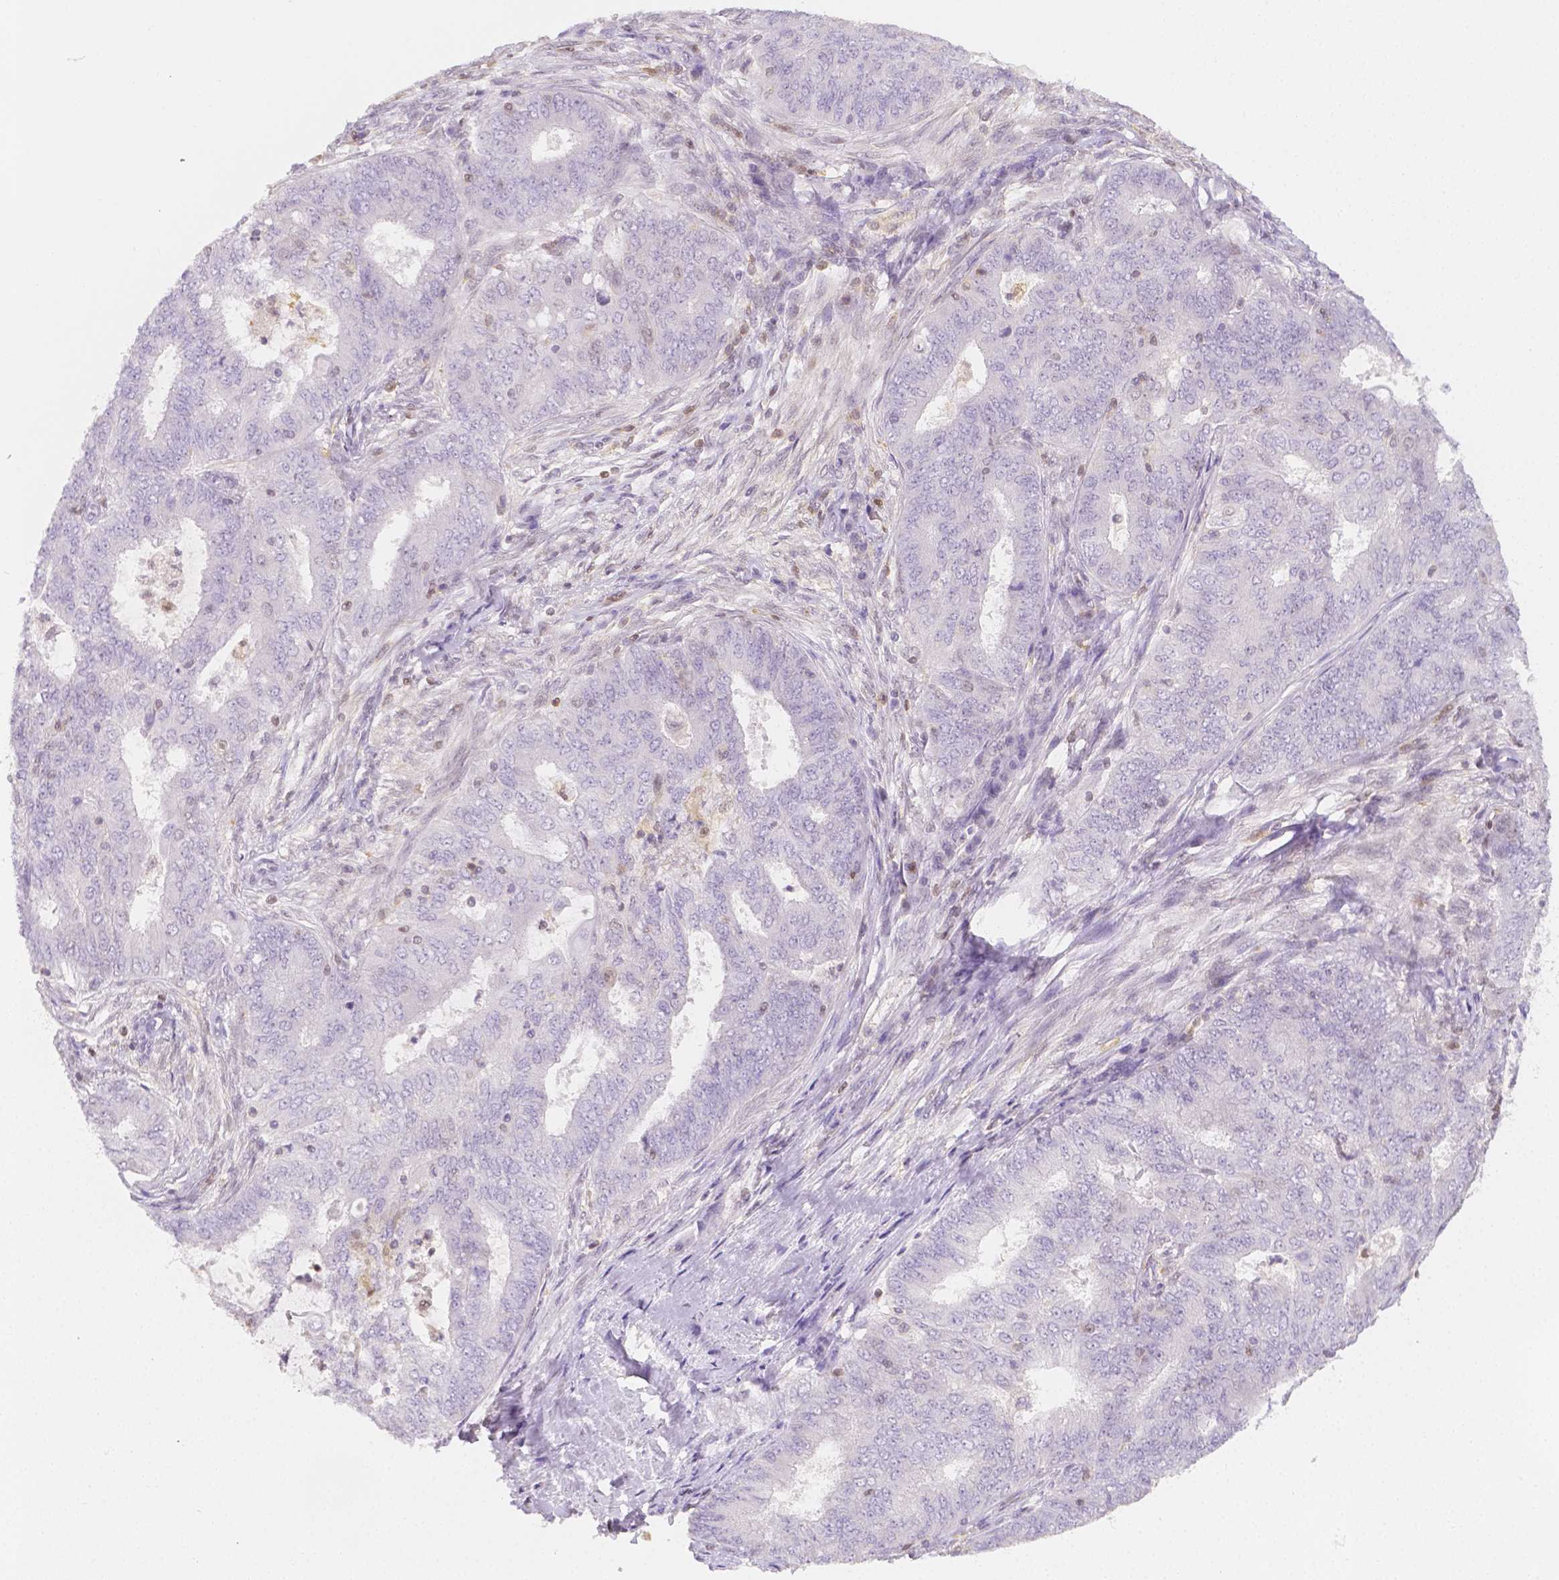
{"staining": {"intensity": "negative", "quantity": "none", "location": "none"}, "tissue": "endometrial cancer", "cell_type": "Tumor cells", "image_type": "cancer", "snomed": [{"axis": "morphology", "description": "Adenocarcinoma, NOS"}, {"axis": "topography", "description": "Endometrium"}], "caption": "Tumor cells show no significant protein expression in endometrial cancer (adenocarcinoma).", "gene": "SGTB", "patient": {"sex": "female", "age": 62}}